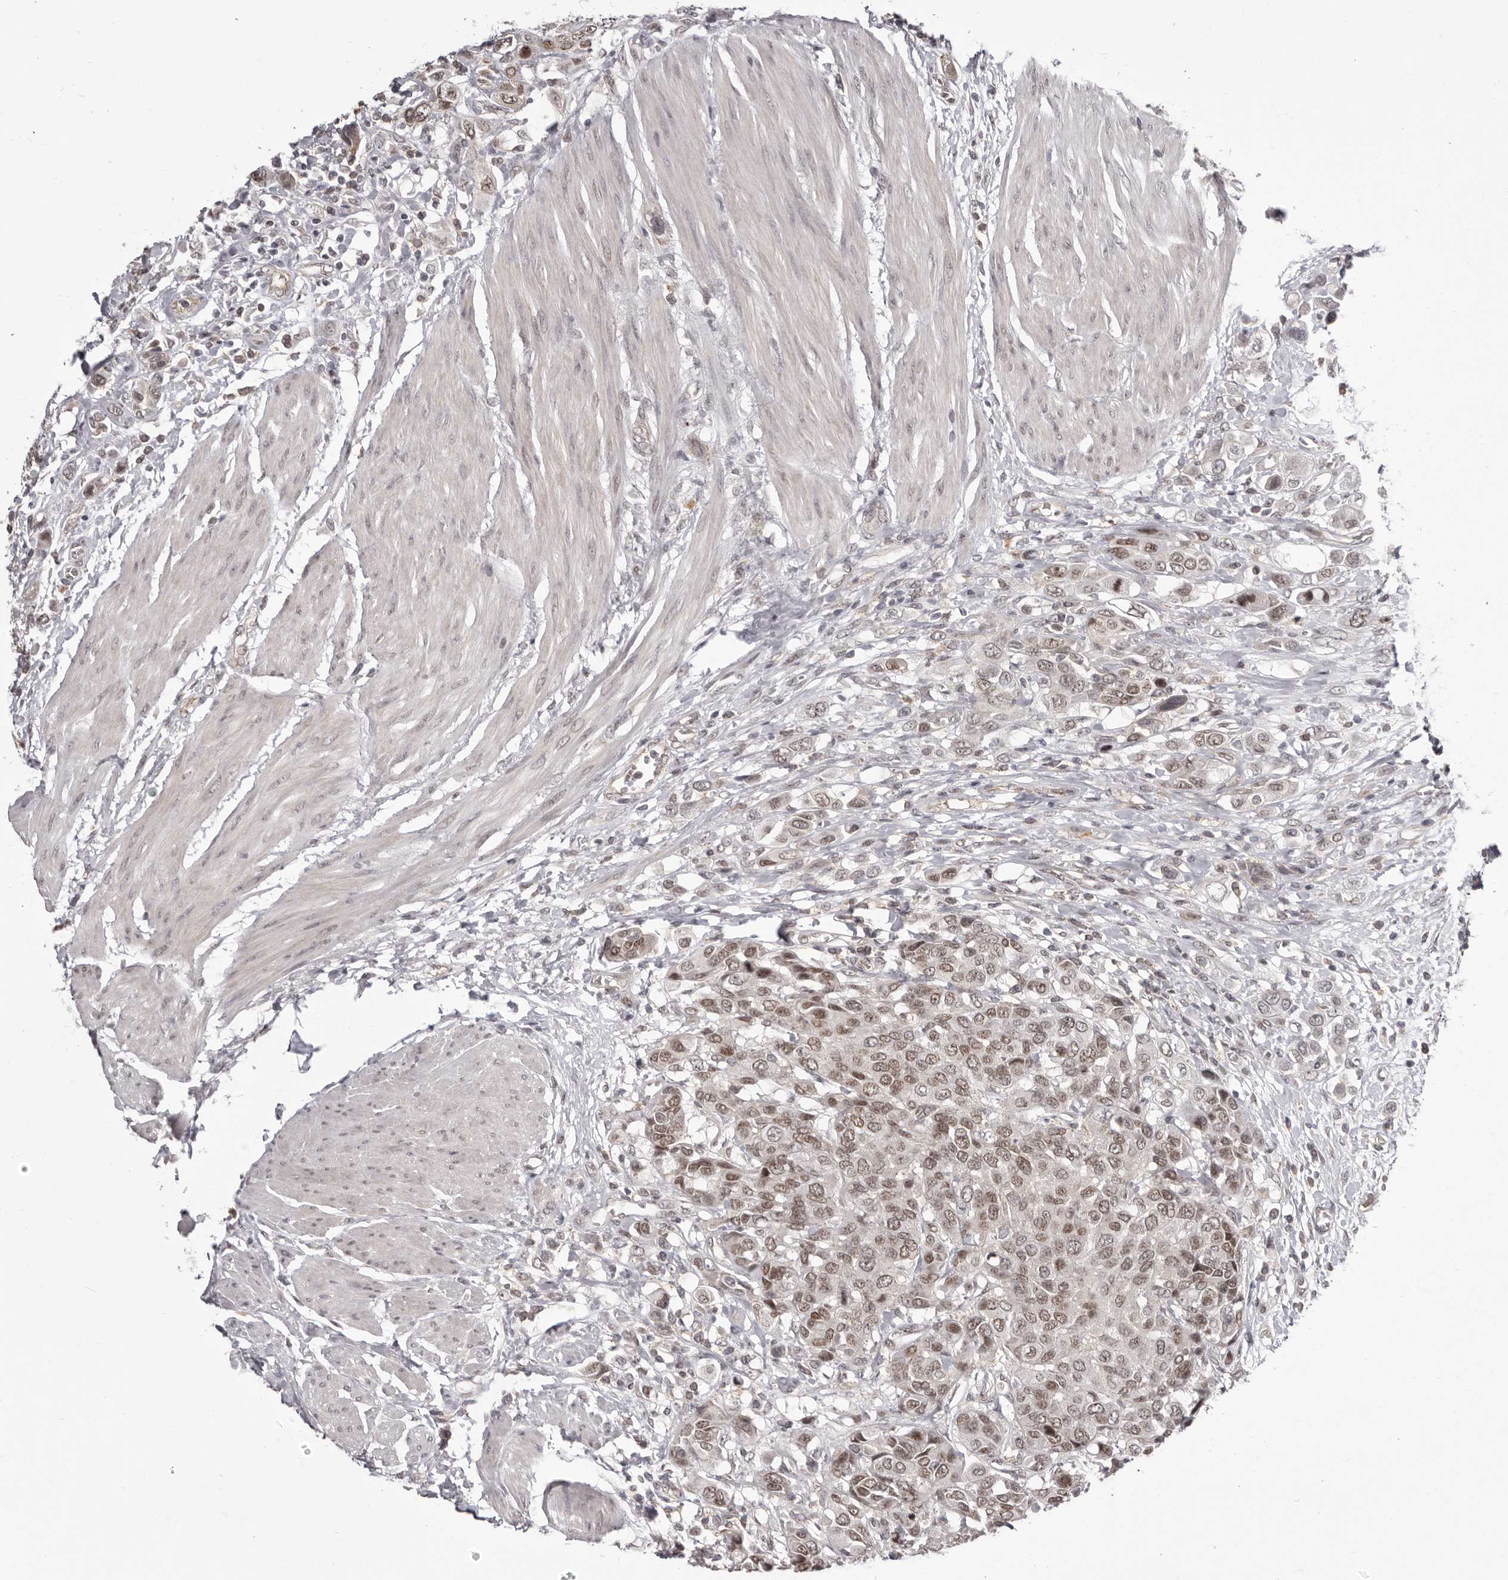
{"staining": {"intensity": "moderate", "quantity": ">75%", "location": "nuclear"}, "tissue": "urothelial cancer", "cell_type": "Tumor cells", "image_type": "cancer", "snomed": [{"axis": "morphology", "description": "Urothelial carcinoma, High grade"}, {"axis": "topography", "description": "Urinary bladder"}], "caption": "High-grade urothelial carcinoma tissue displays moderate nuclear expression in about >75% of tumor cells The protein of interest is shown in brown color, while the nuclei are stained blue.", "gene": "RNF2", "patient": {"sex": "male", "age": 50}}